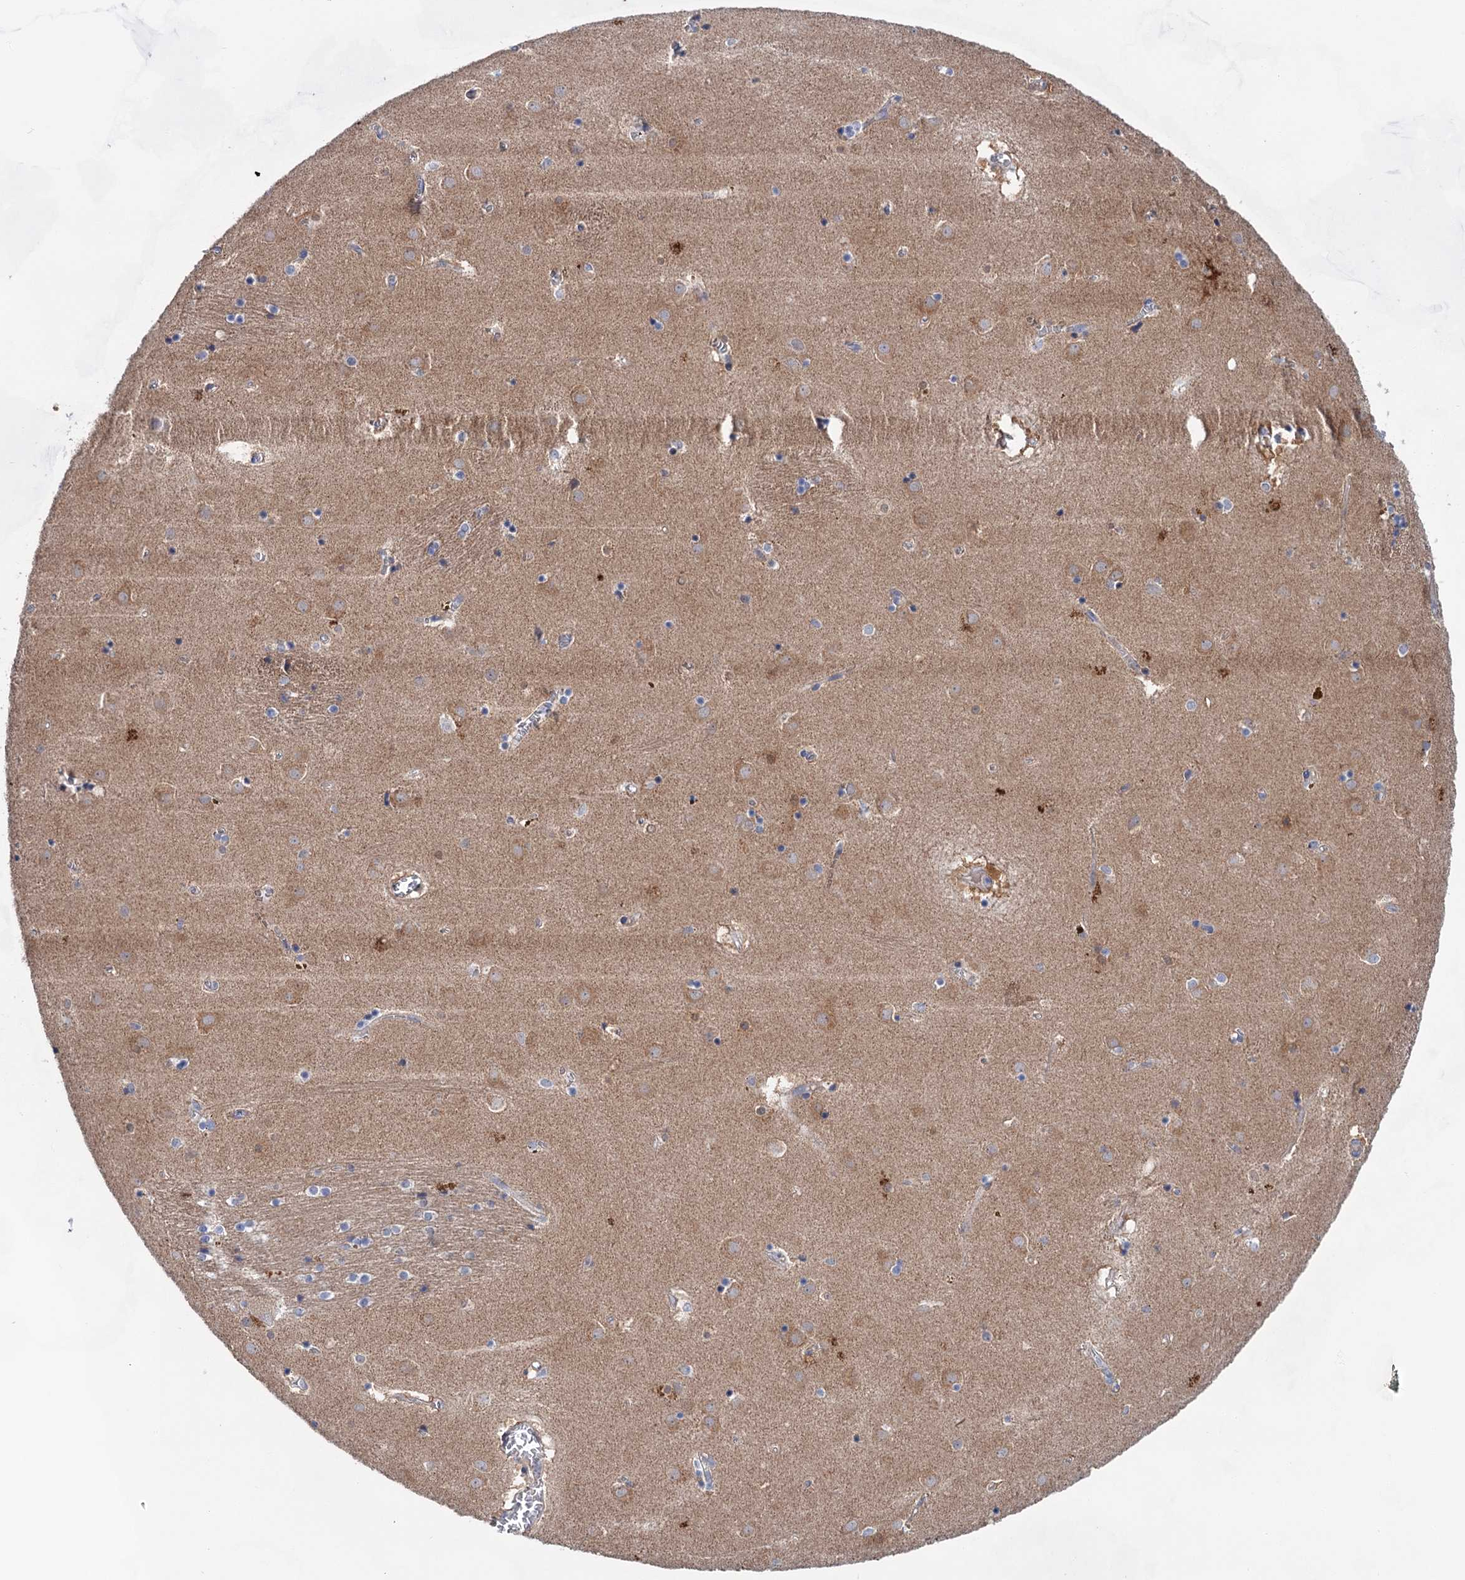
{"staining": {"intensity": "negative", "quantity": "none", "location": "none"}, "tissue": "caudate", "cell_type": "Glial cells", "image_type": "normal", "snomed": [{"axis": "morphology", "description": "Normal tissue, NOS"}, {"axis": "topography", "description": "Lateral ventricle wall"}], "caption": "DAB immunohistochemical staining of normal caudate exhibits no significant expression in glial cells. (Stains: DAB immunohistochemistry (IHC) with hematoxylin counter stain, Microscopy: brightfield microscopy at high magnification).", "gene": "MORN3", "patient": {"sex": "male", "age": 70}}